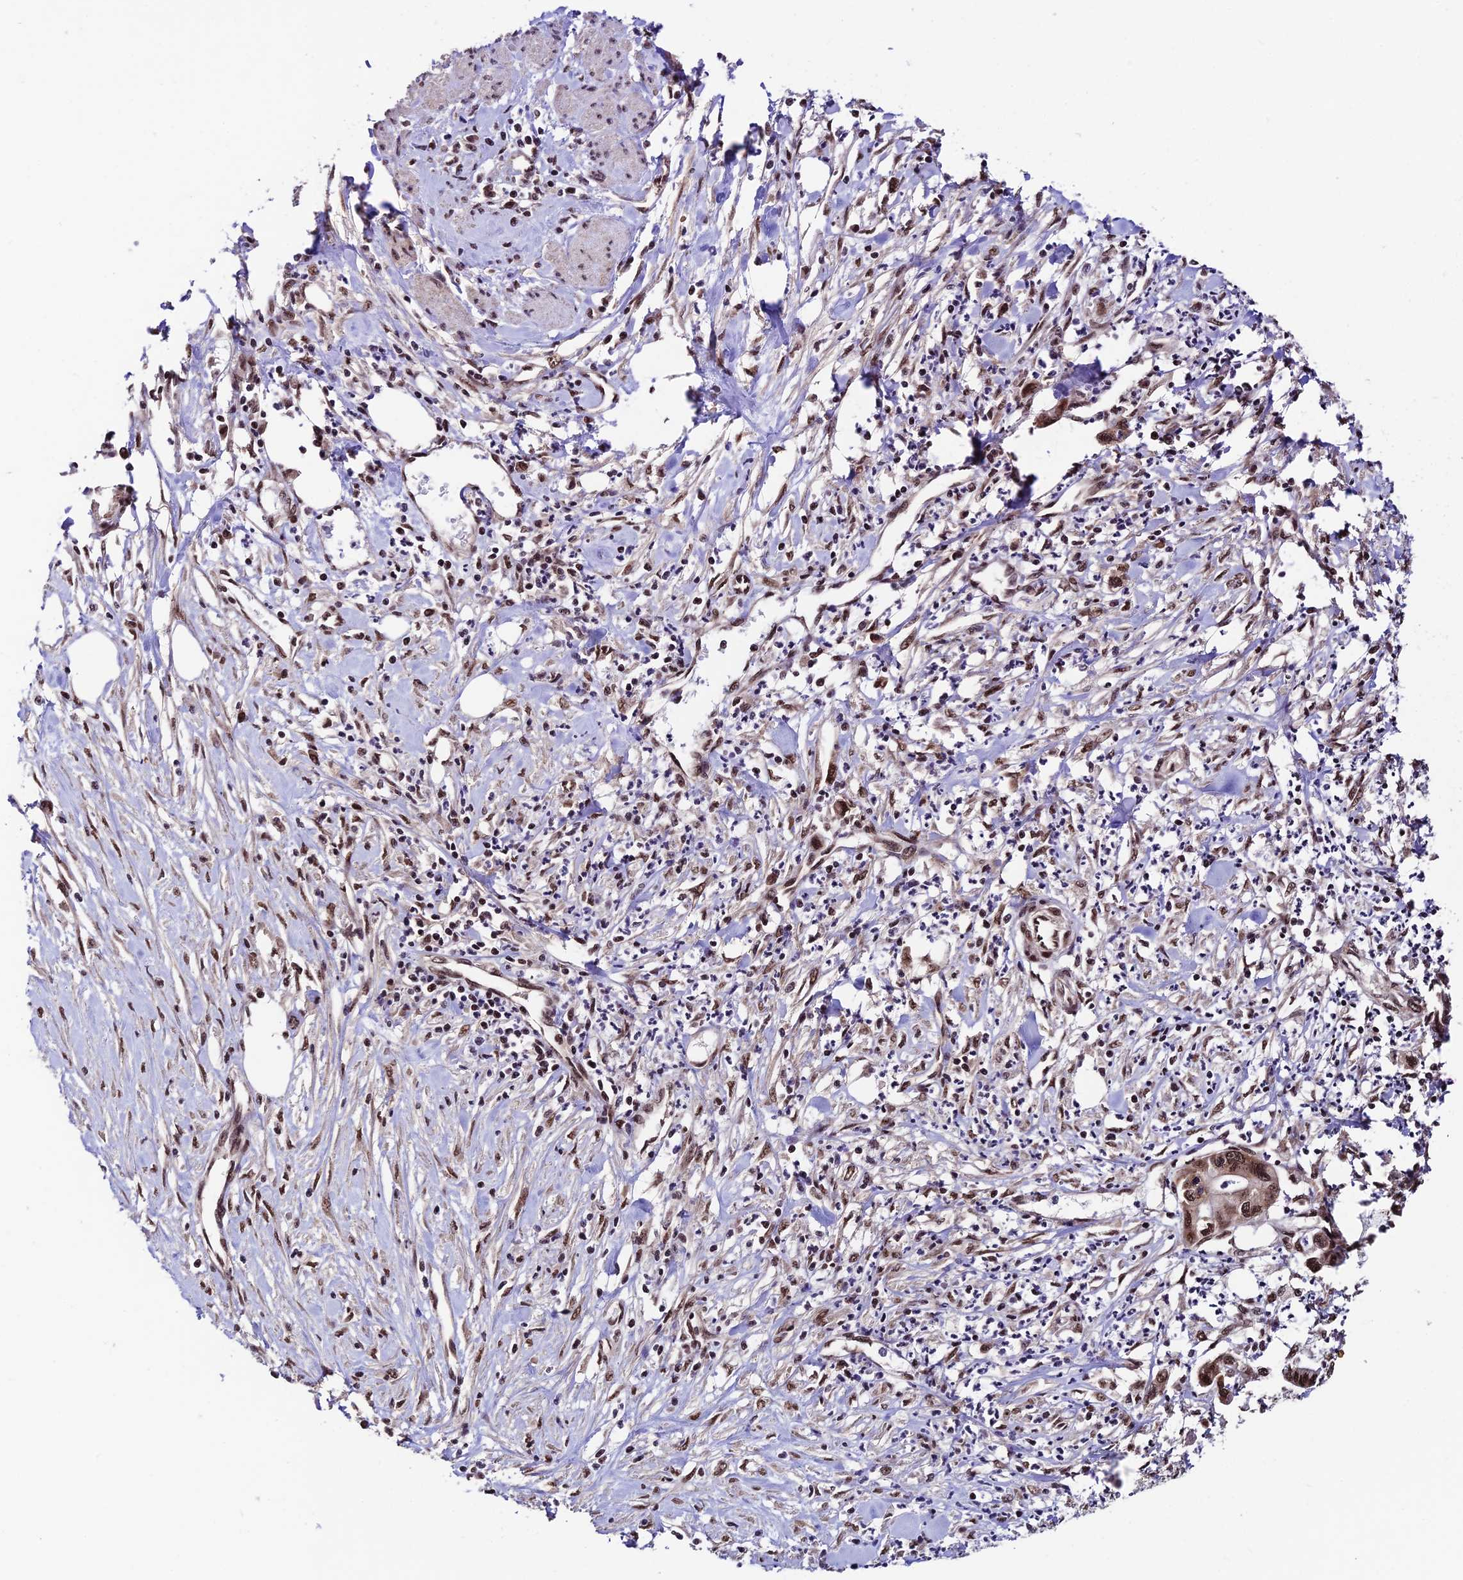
{"staining": {"intensity": "moderate", "quantity": ">75%", "location": "nuclear"}, "tissue": "pancreatic cancer", "cell_type": "Tumor cells", "image_type": "cancer", "snomed": [{"axis": "morphology", "description": "Adenocarcinoma, NOS"}, {"axis": "topography", "description": "Pancreas"}], "caption": "This micrograph displays pancreatic cancer stained with immunohistochemistry (IHC) to label a protein in brown. The nuclear of tumor cells show moderate positivity for the protein. Nuclei are counter-stained blue.", "gene": "RBM42", "patient": {"sex": "female", "age": 50}}